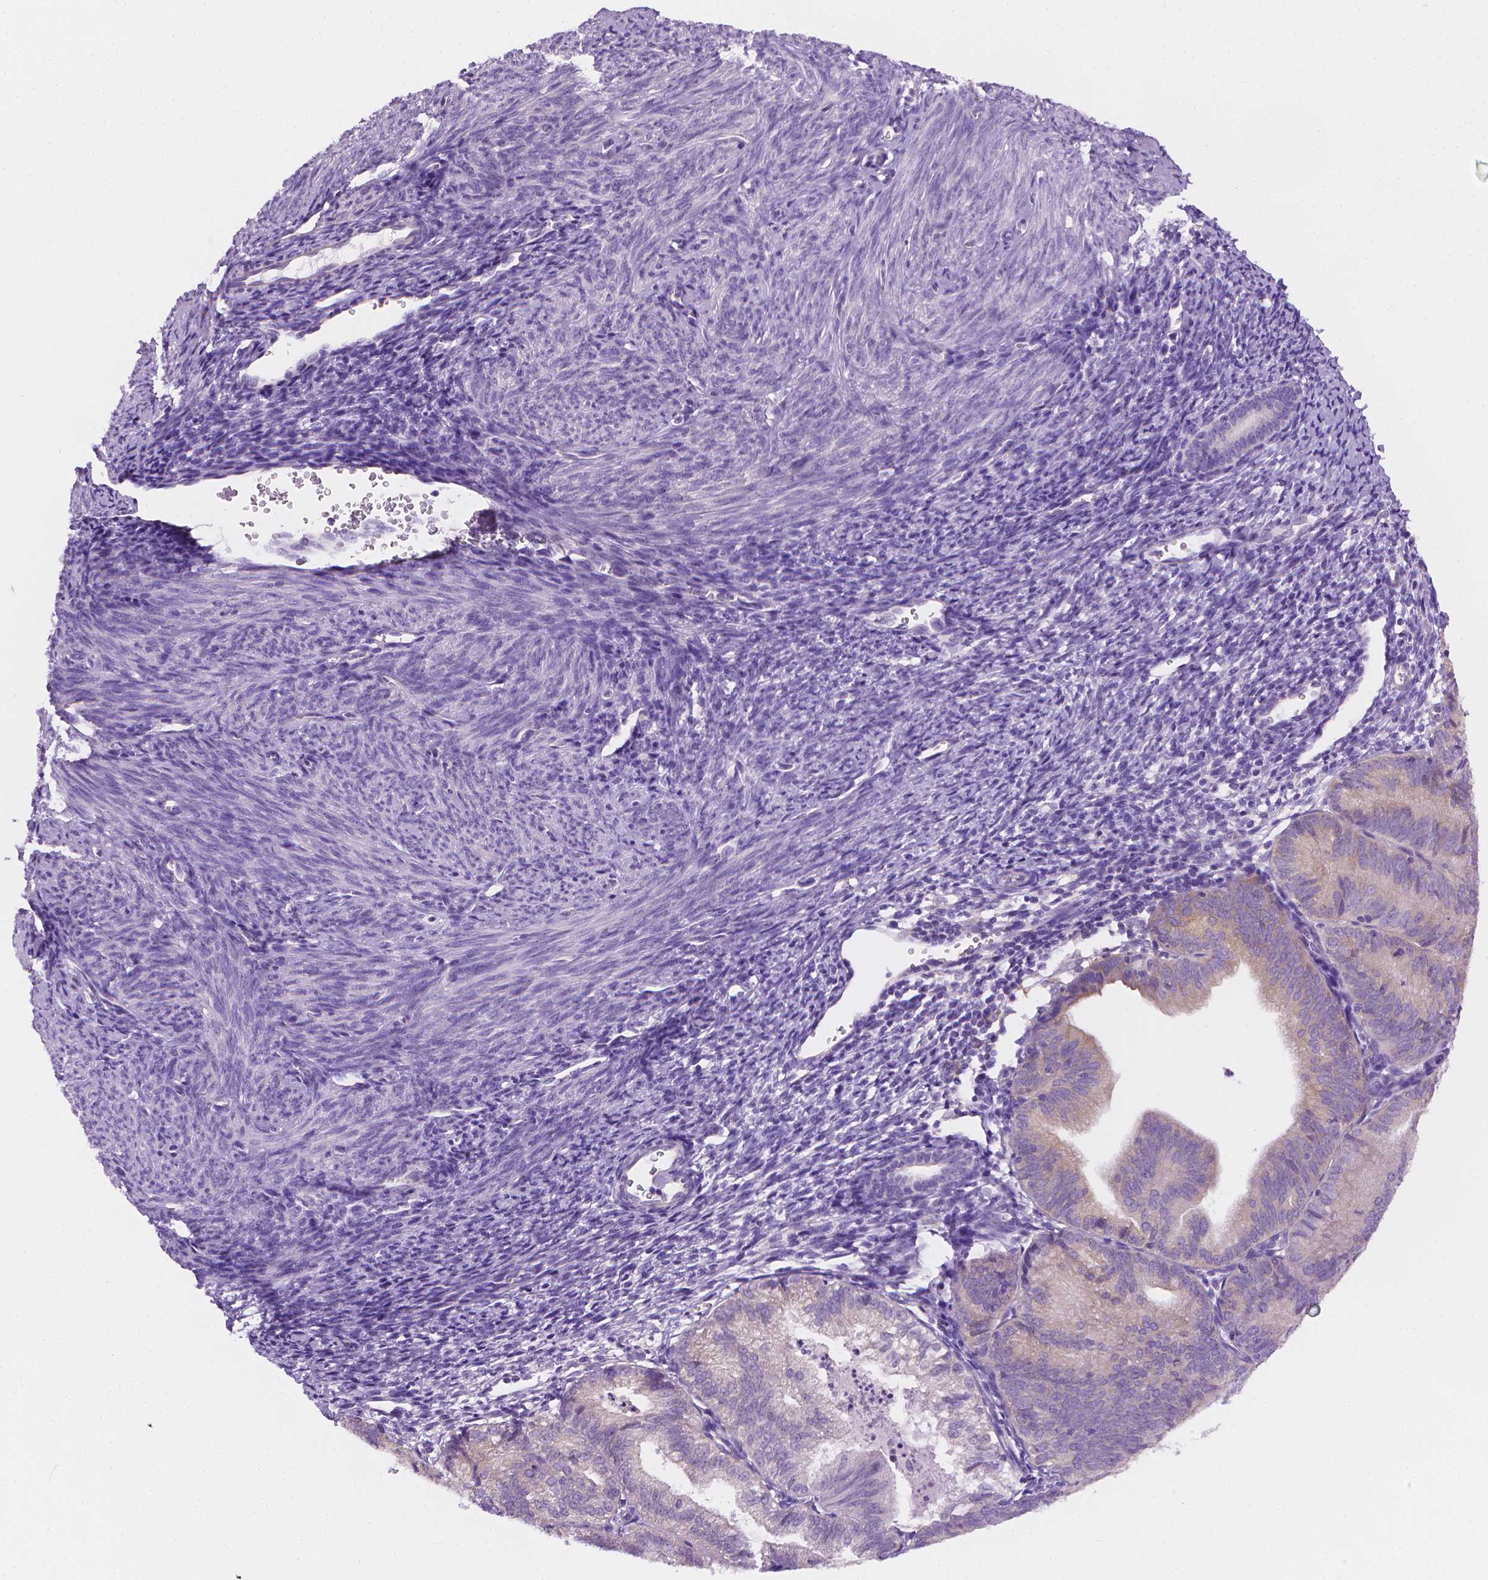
{"staining": {"intensity": "negative", "quantity": "none", "location": "none"}, "tissue": "endometrial cancer", "cell_type": "Tumor cells", "image_type": "cancer", "snomed": [{"axis": "morphology", "description": "Adenocarcinoma, NOS"}, {"axis": "topography", "description": "Endometrium"}], "caption": "A high-resolution histopathology image shows IHC staining of adenocarcinoma (endometrial), which demonstrates no significant expression in tumor cells.", "gene": "FASN", "patient": {"sex": "female", "age": 70}}